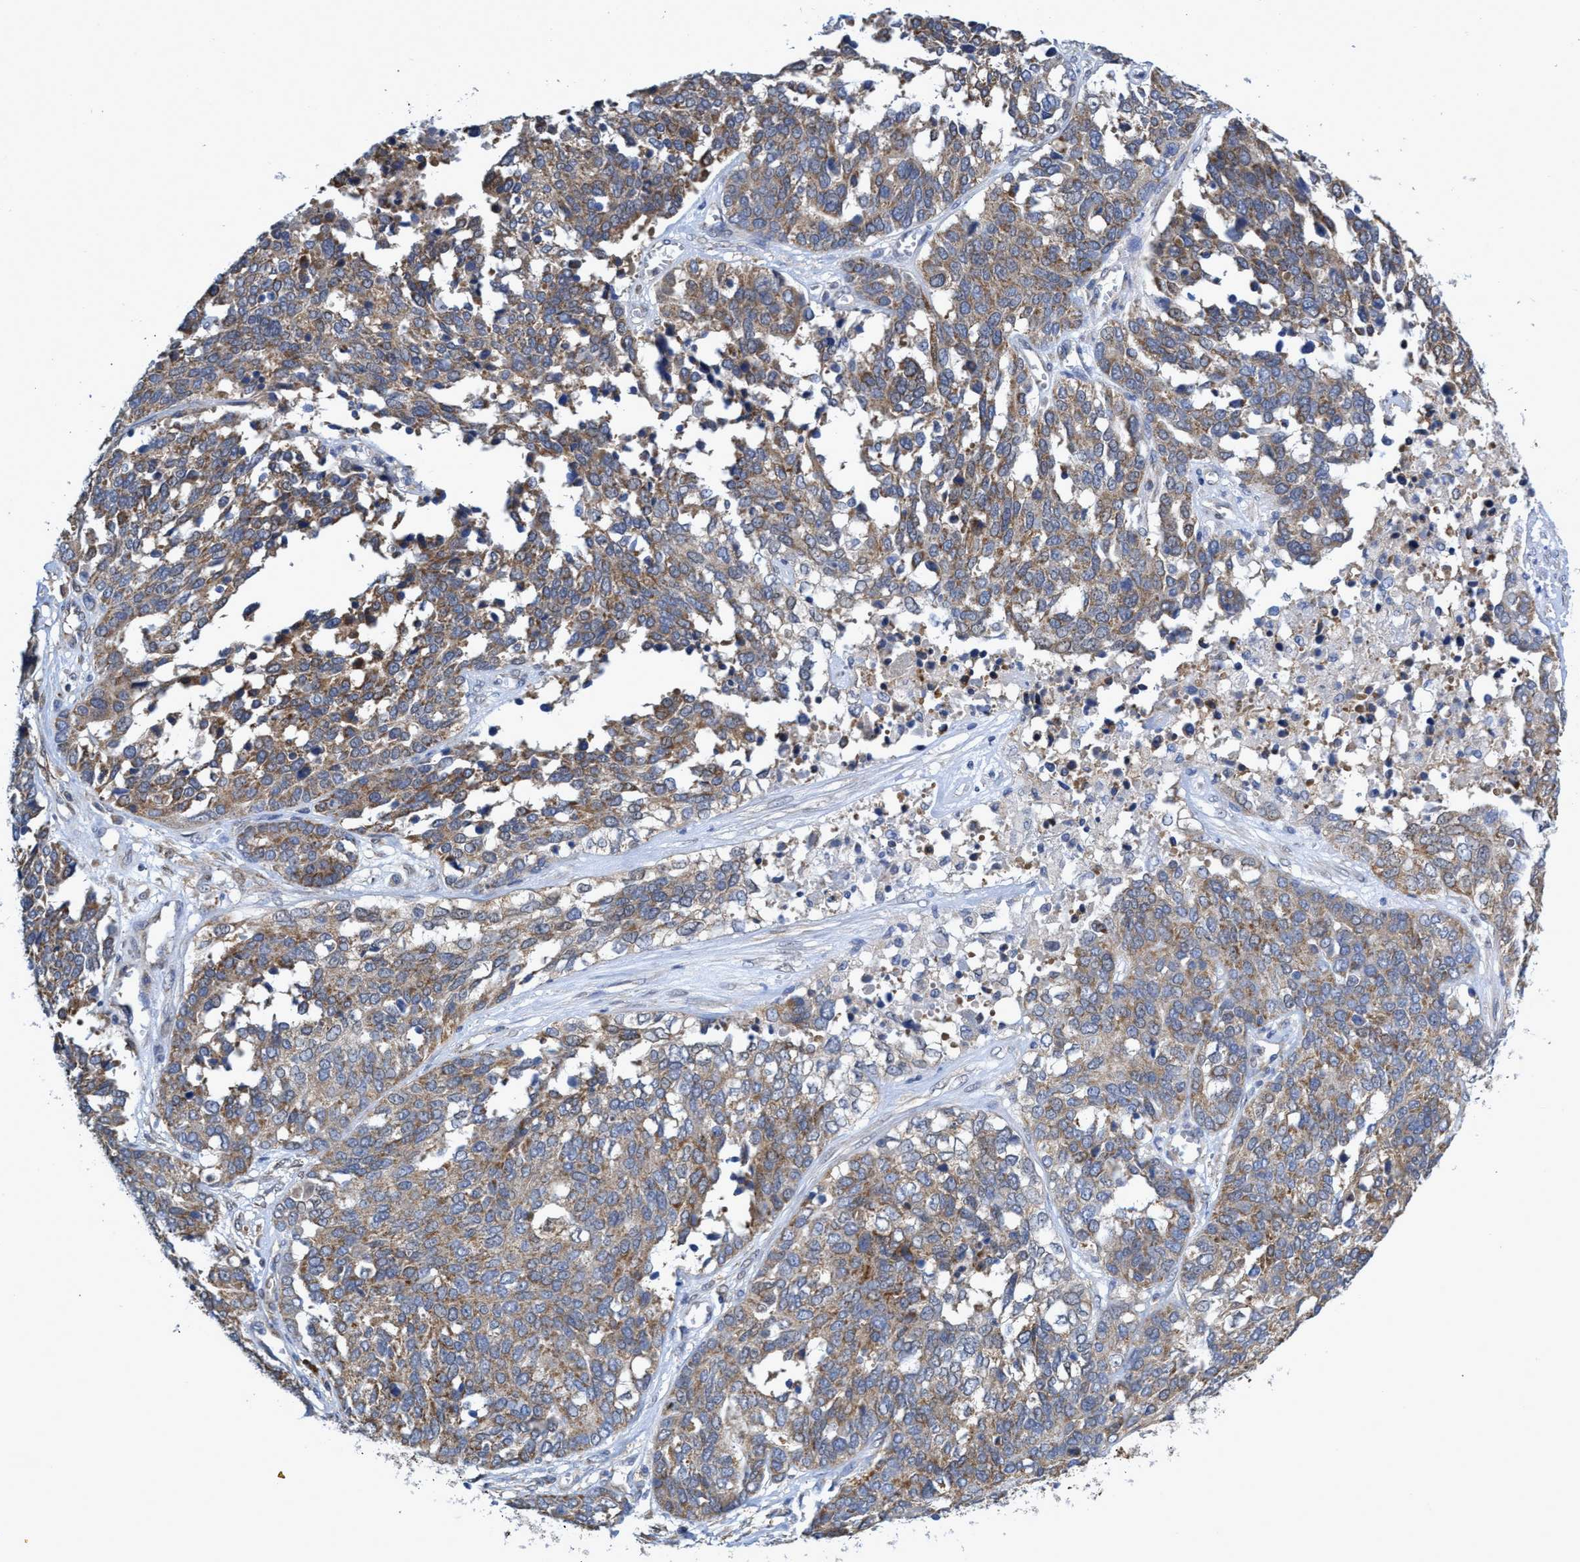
{"staining": {"intensity": "moderate", "quantity": ">75%", "location": "cytoplasmic/membranous"}, "tissue": "ovarian cancer", "cell_type": "Tumor cells", "image_type": "cancer", "snomed": [{"axis": "morphology", "description": "Cystadenocarcinoma, serous, NOS"}, {"axis": "topography", "description": "Ovary"}], "caption": "This photomicrograph reveals immunohistochemistry staining of serous cystadenocarcinoma (ovarian), with medium moderate cytoplasmic/membranous staining in approximately >75% of tumor cells.", "gene": "CRYZ", "patient": {"sex": "female", "age": 44}}